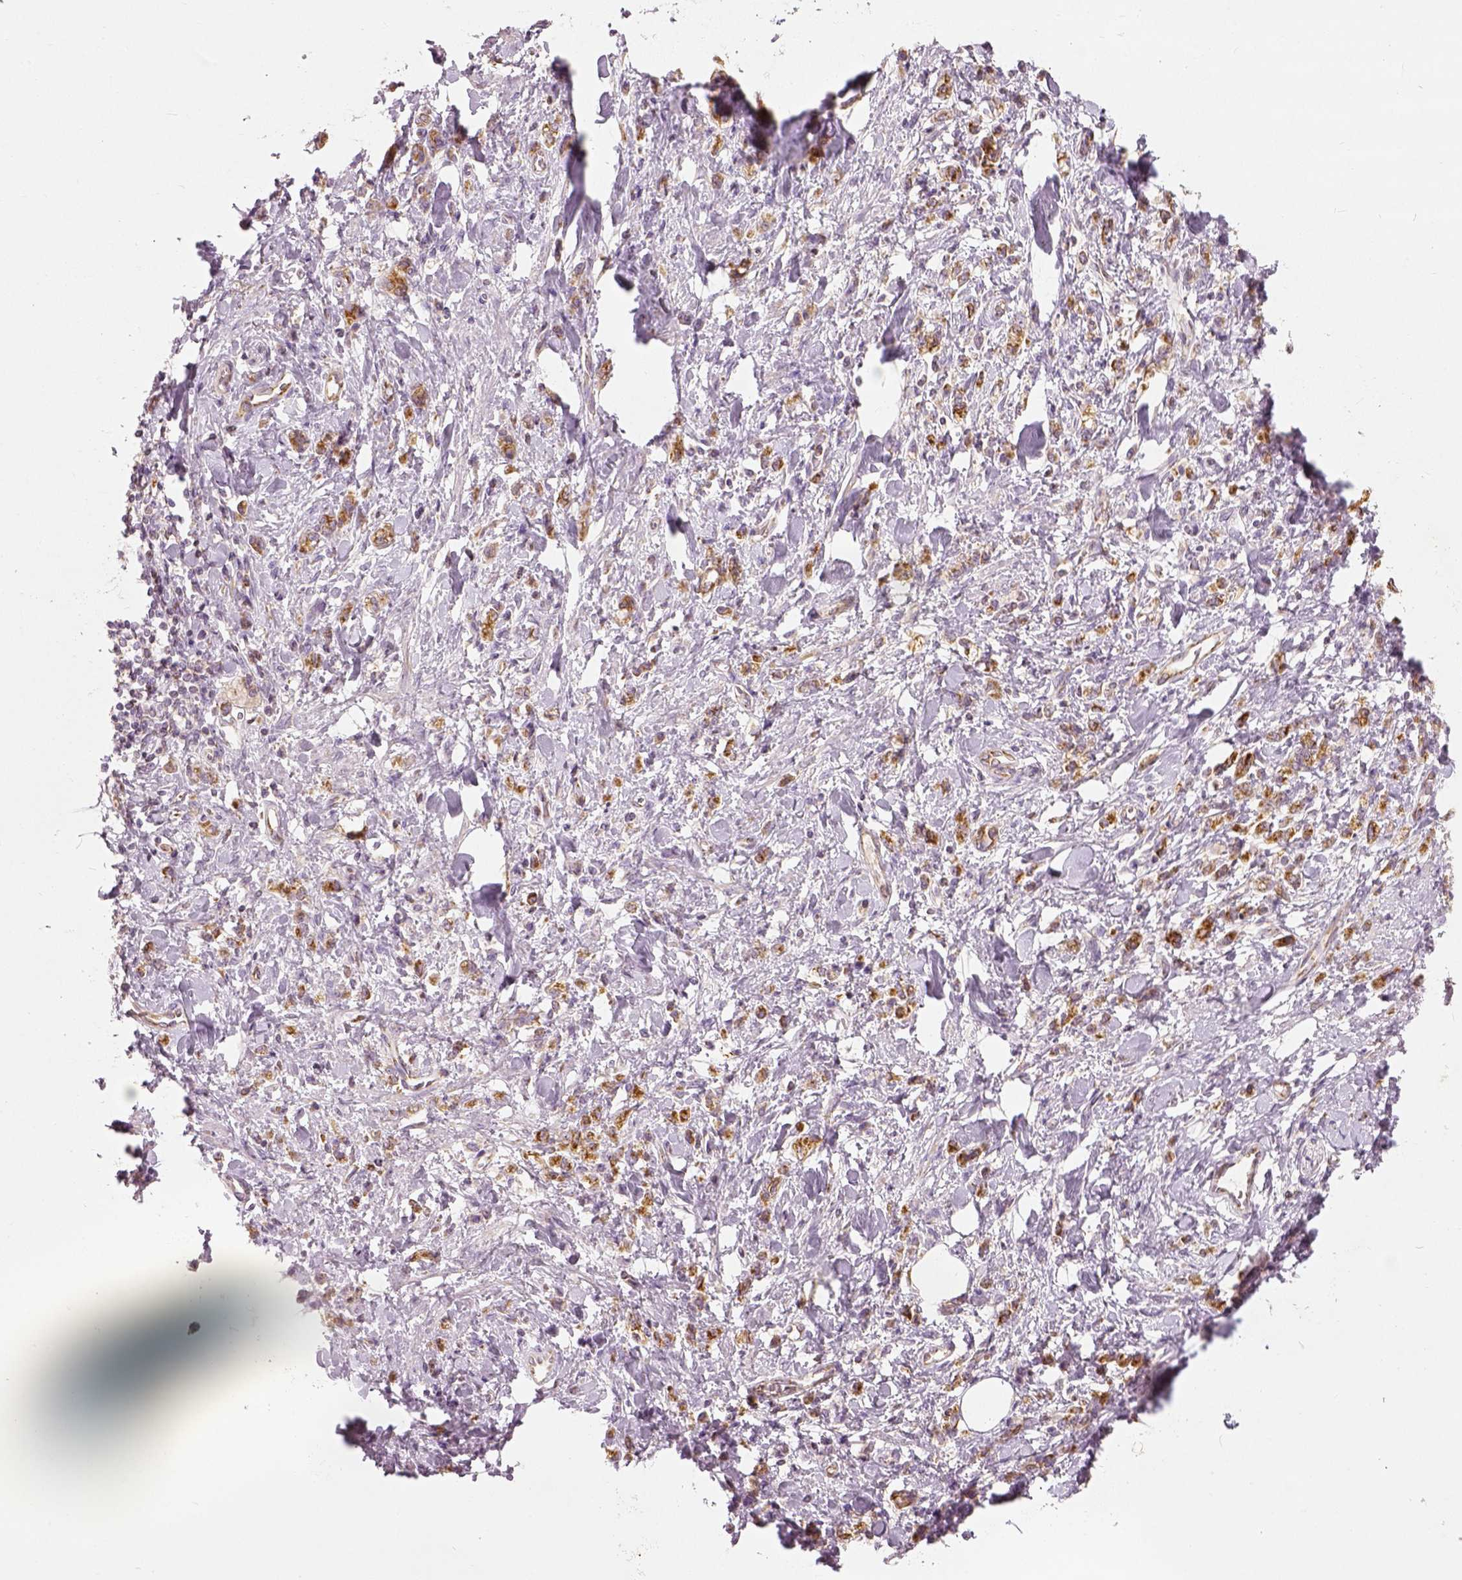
{"staining": {"intensity": "moderate", "quantity": ">75%", "location": "cytoplasmic/membranous"}, "tissue": "stomach cancer", "cell_type": "Tumor cells", "image_type": "cancer", "snomed": [{"axis": "morphology", "description": "Adenocarcinoma, NOS"}, {"axis": "topography", "description": "Stomach"}], "caption": "Human stomach cancer (adenocarcinoma) stained for a protein (brown) displays moderate cytoplasmic/membranous positive positivity in approximately >75% of tumor cells.", "gene": "PGAM5", "patient": {"sex": "male", "age": 77}}